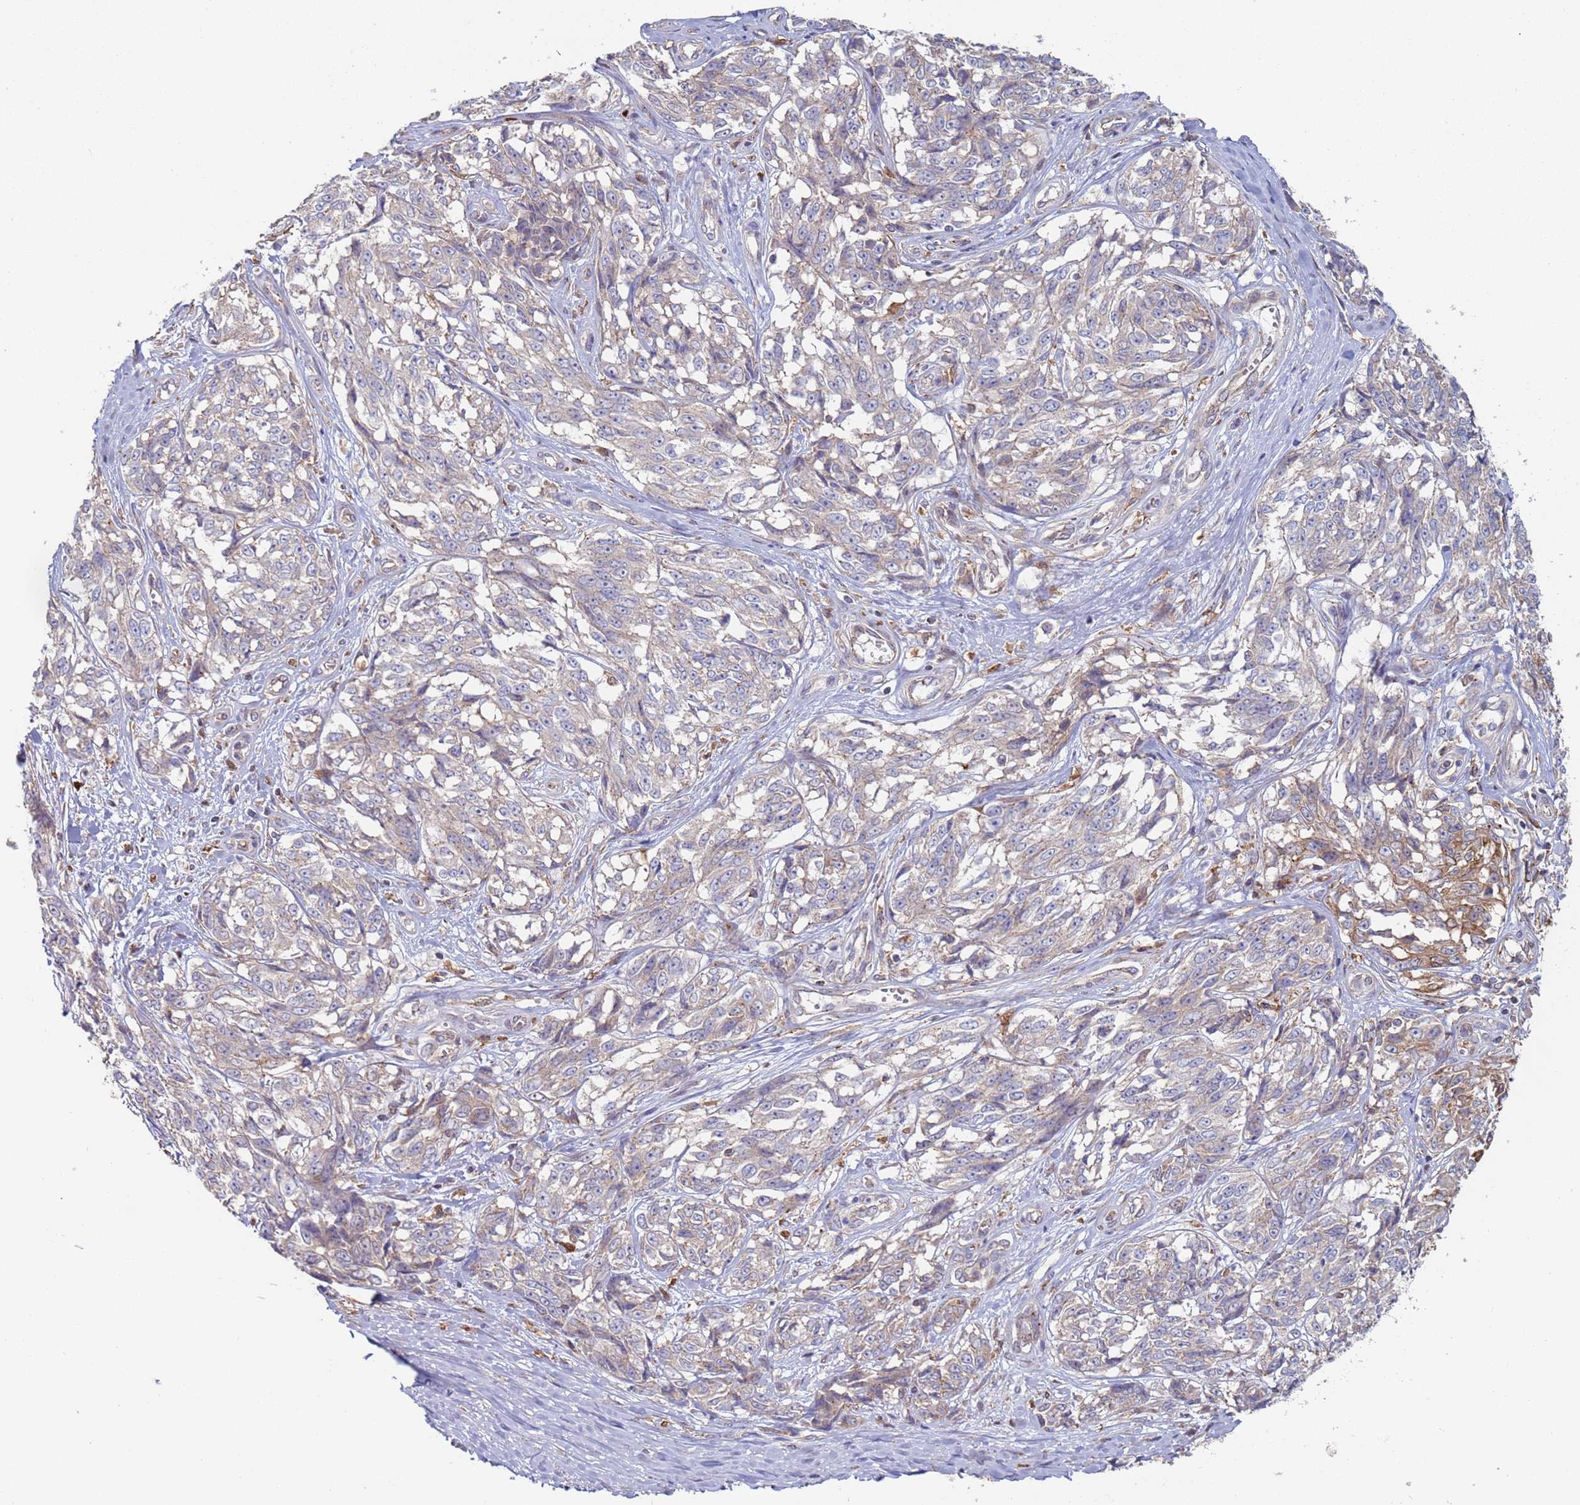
{"staining": {"intensity": "moderate", "quantity": "<25%", "location": "cytoplasmic/membranous"}, "tissue": "melanoma", "cell_type": "Tumor cells", "image_type": "cancer", "snomed": [{"axis": "morphology", "description": "Malignant melanoma, NOS"}, {"axis": "topography", "description": "Skin"}], "caption": "Human malignant melanoma stained with a brown dye reveals moderate cytoplasmic/membranous positive staining in about <25% of tumor cells.", "gene": "MALRD1", "patient": {"sex": "female", "age": 64}}